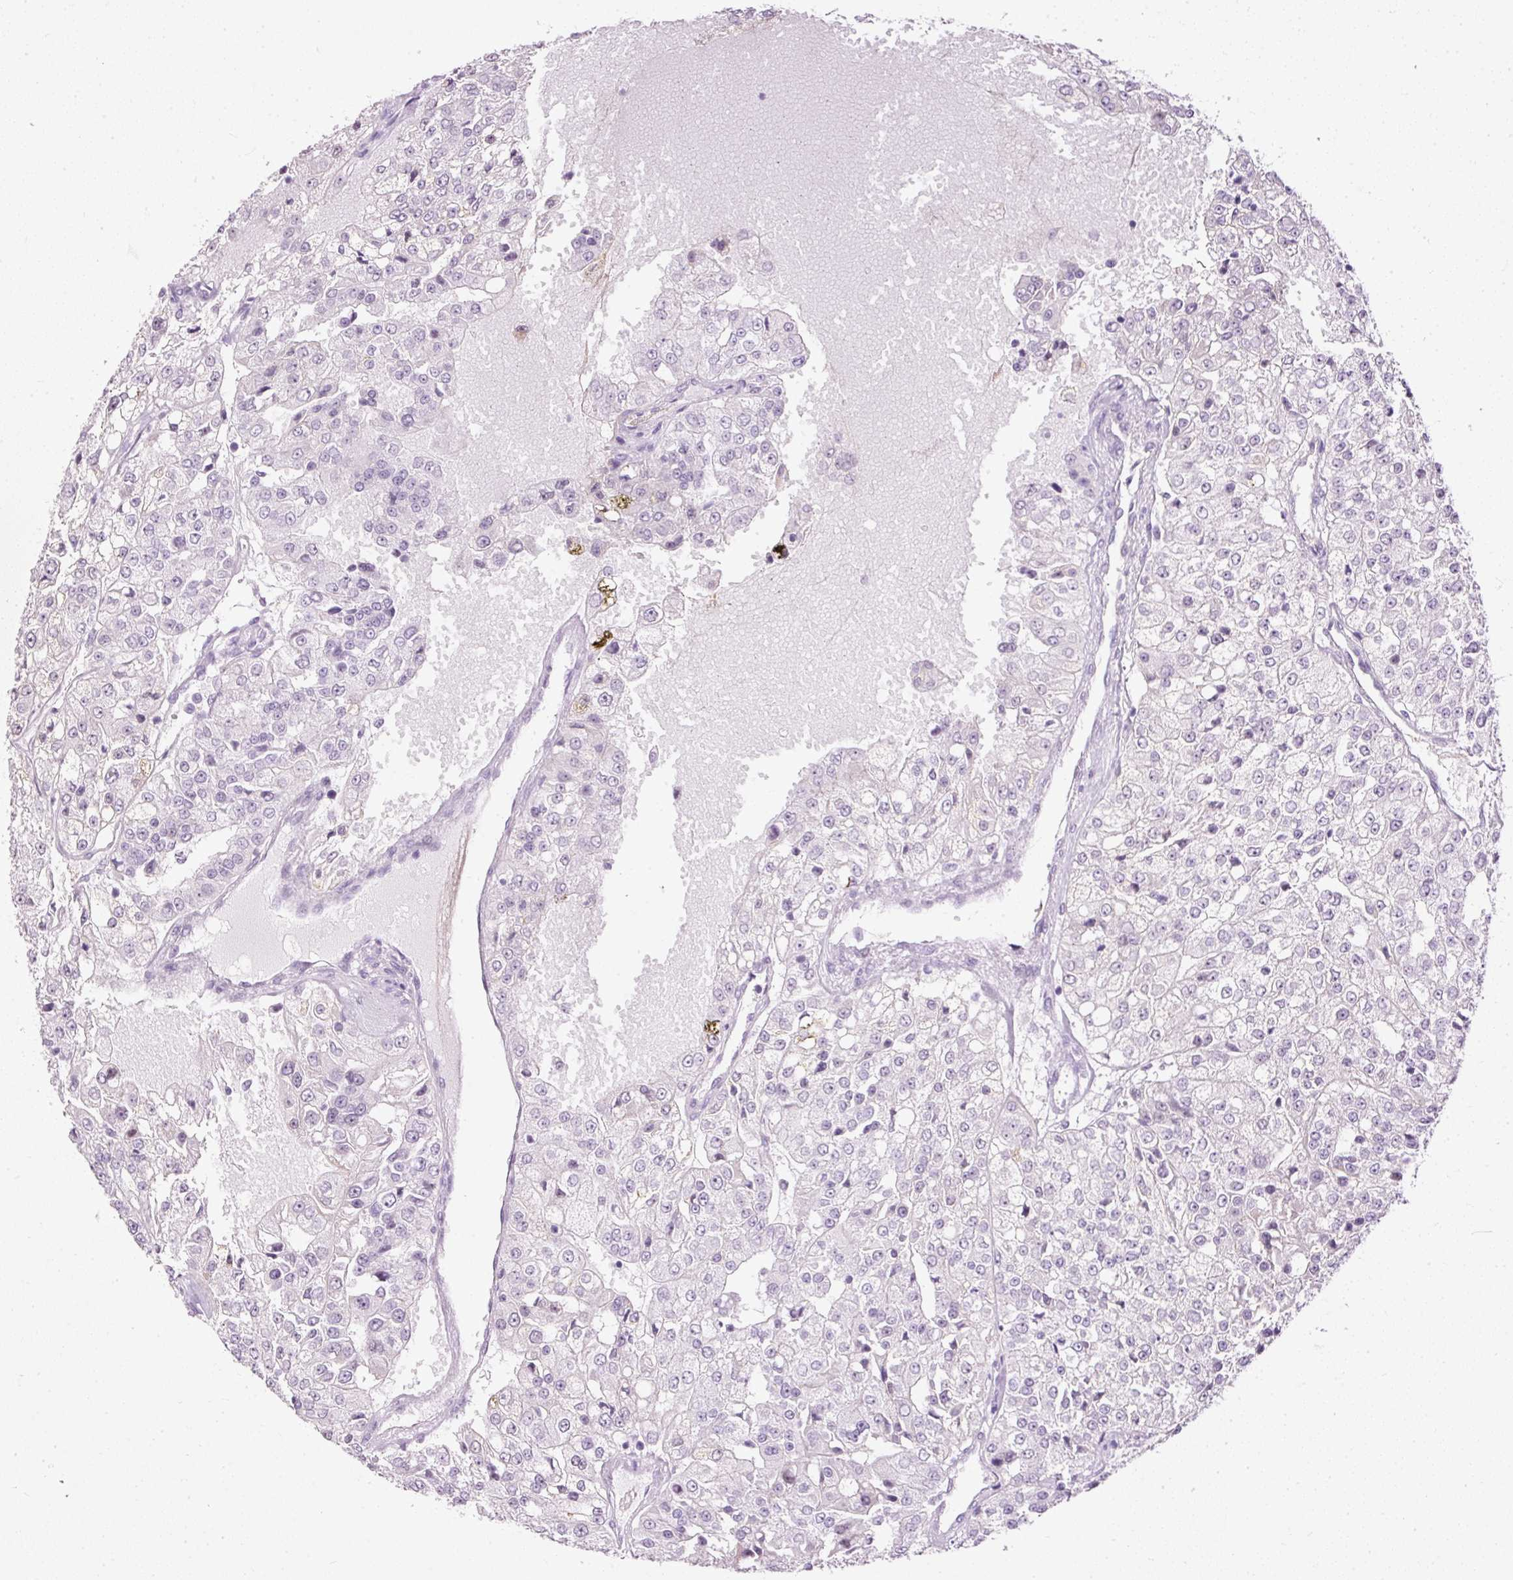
{"staining": {"intensity": "negative", "quantity": "none", "location": "none"}, "tissue": "renal cancer", "cell_type": "Tumor cells", "image_type": "cancer", "snomed": [{"axis": "morphology", "description": "Adenocarcinoma, NOS"}, {"axis": "topography", "description": "Kidney"}], "caption": "This is a photomicrograph of immunohistochemistry (IHC) staining of renal cancer (adenocarcinoma), which shows no expression in tumor cells.", "gene": "PDE6B", "patient": {"sex": "female", "age": 63}}